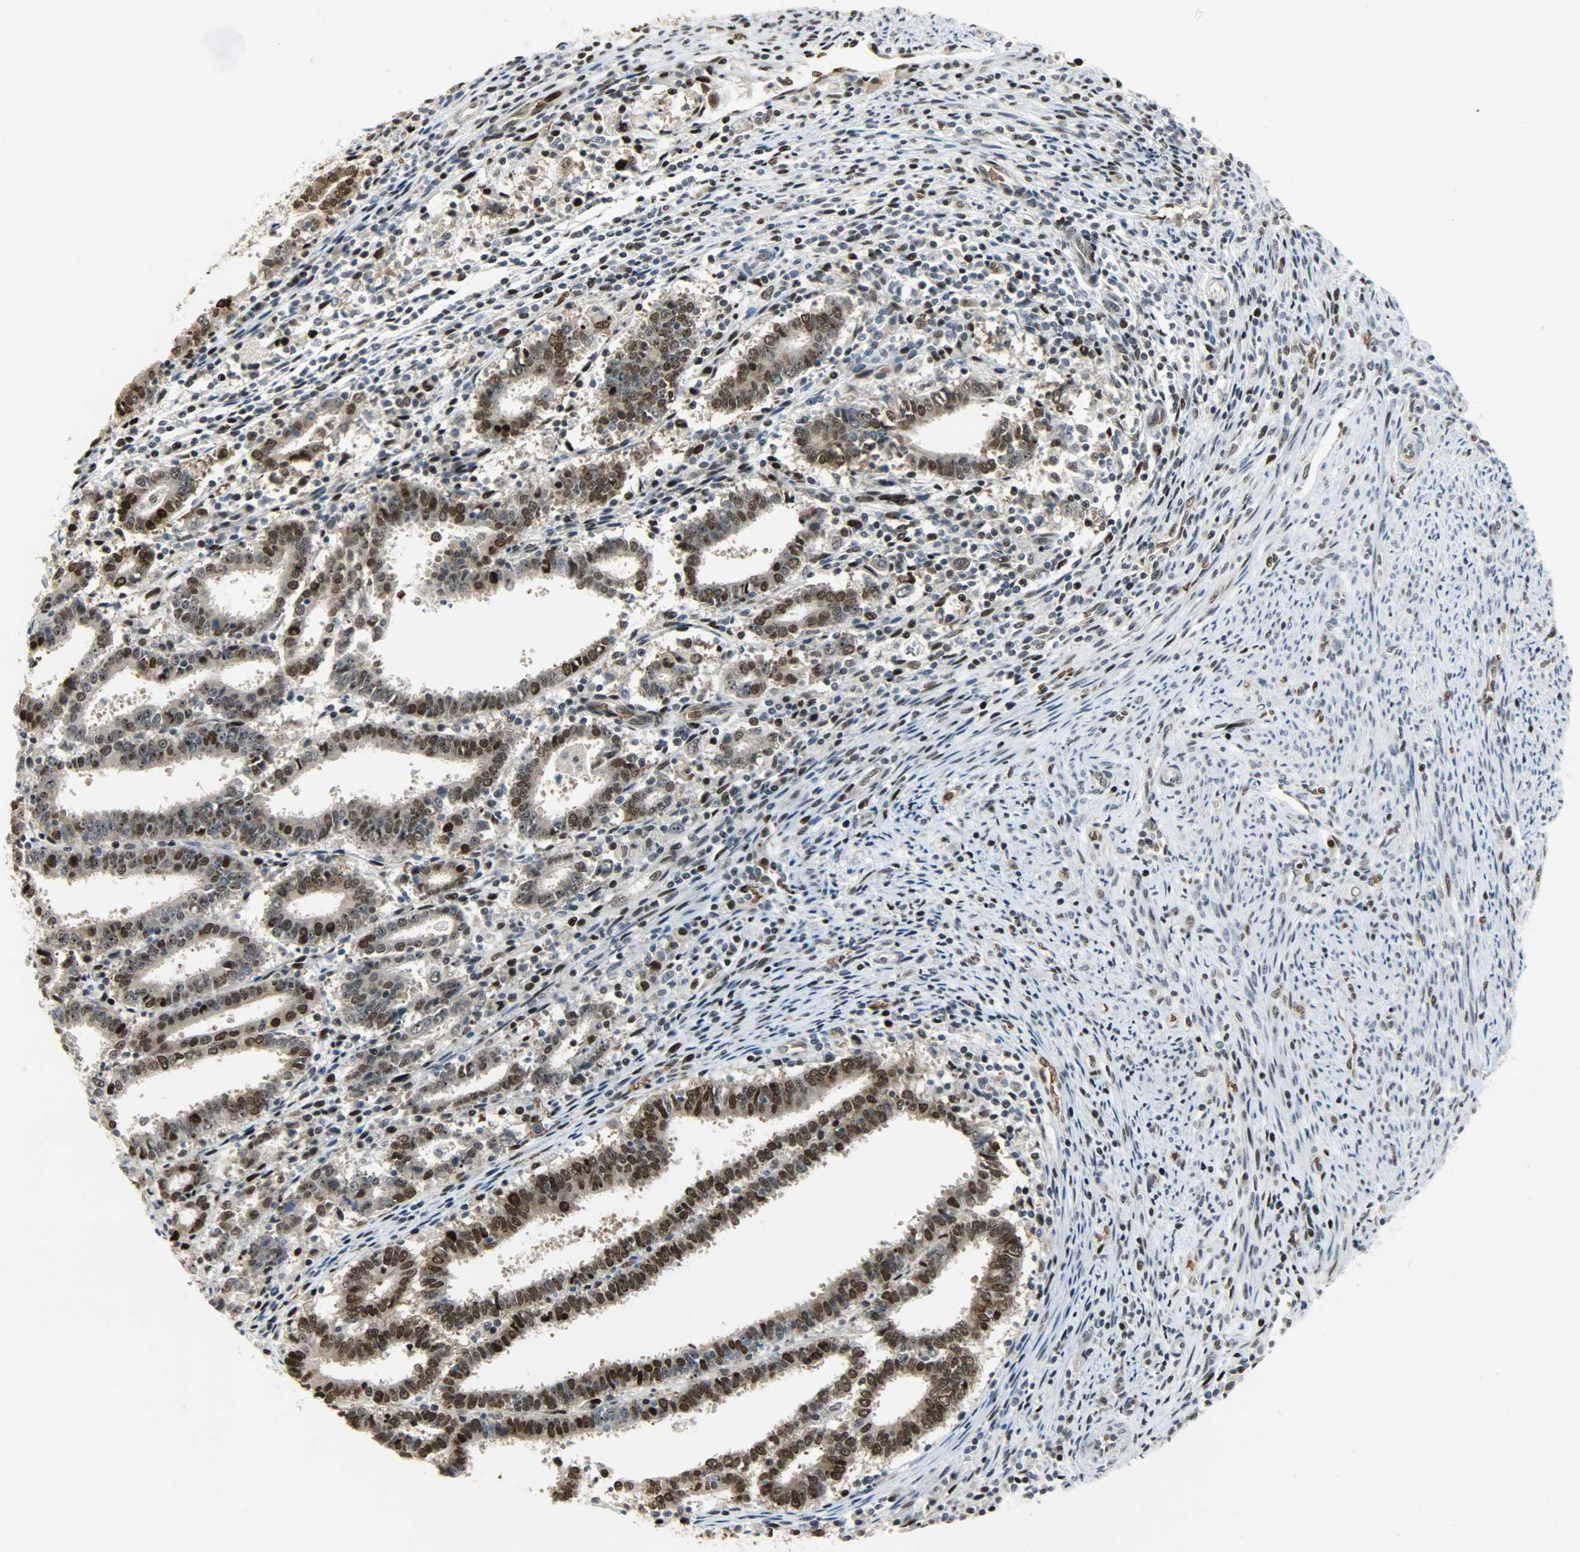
{"staining": {"intensity": "strong", "quantity": ">75%", "location": "nuclear"}, "tissue": "endometrial cancer", "cell_type": "Tumor cells", "image_type": "cancer", "snomed": [{"axis": "morphology", "description": "Adenocarcinoma, NOS"}, {"axis": "topography", "description": "Uterus"}], "caption": "Protein positivity by immunohistochemistry (IHC) shows strong nuclear staining in about >75% of tumor cells in endometrial cancer.", "gene": "SNAI1", "patient": {"sex": "female", "age": 83}}